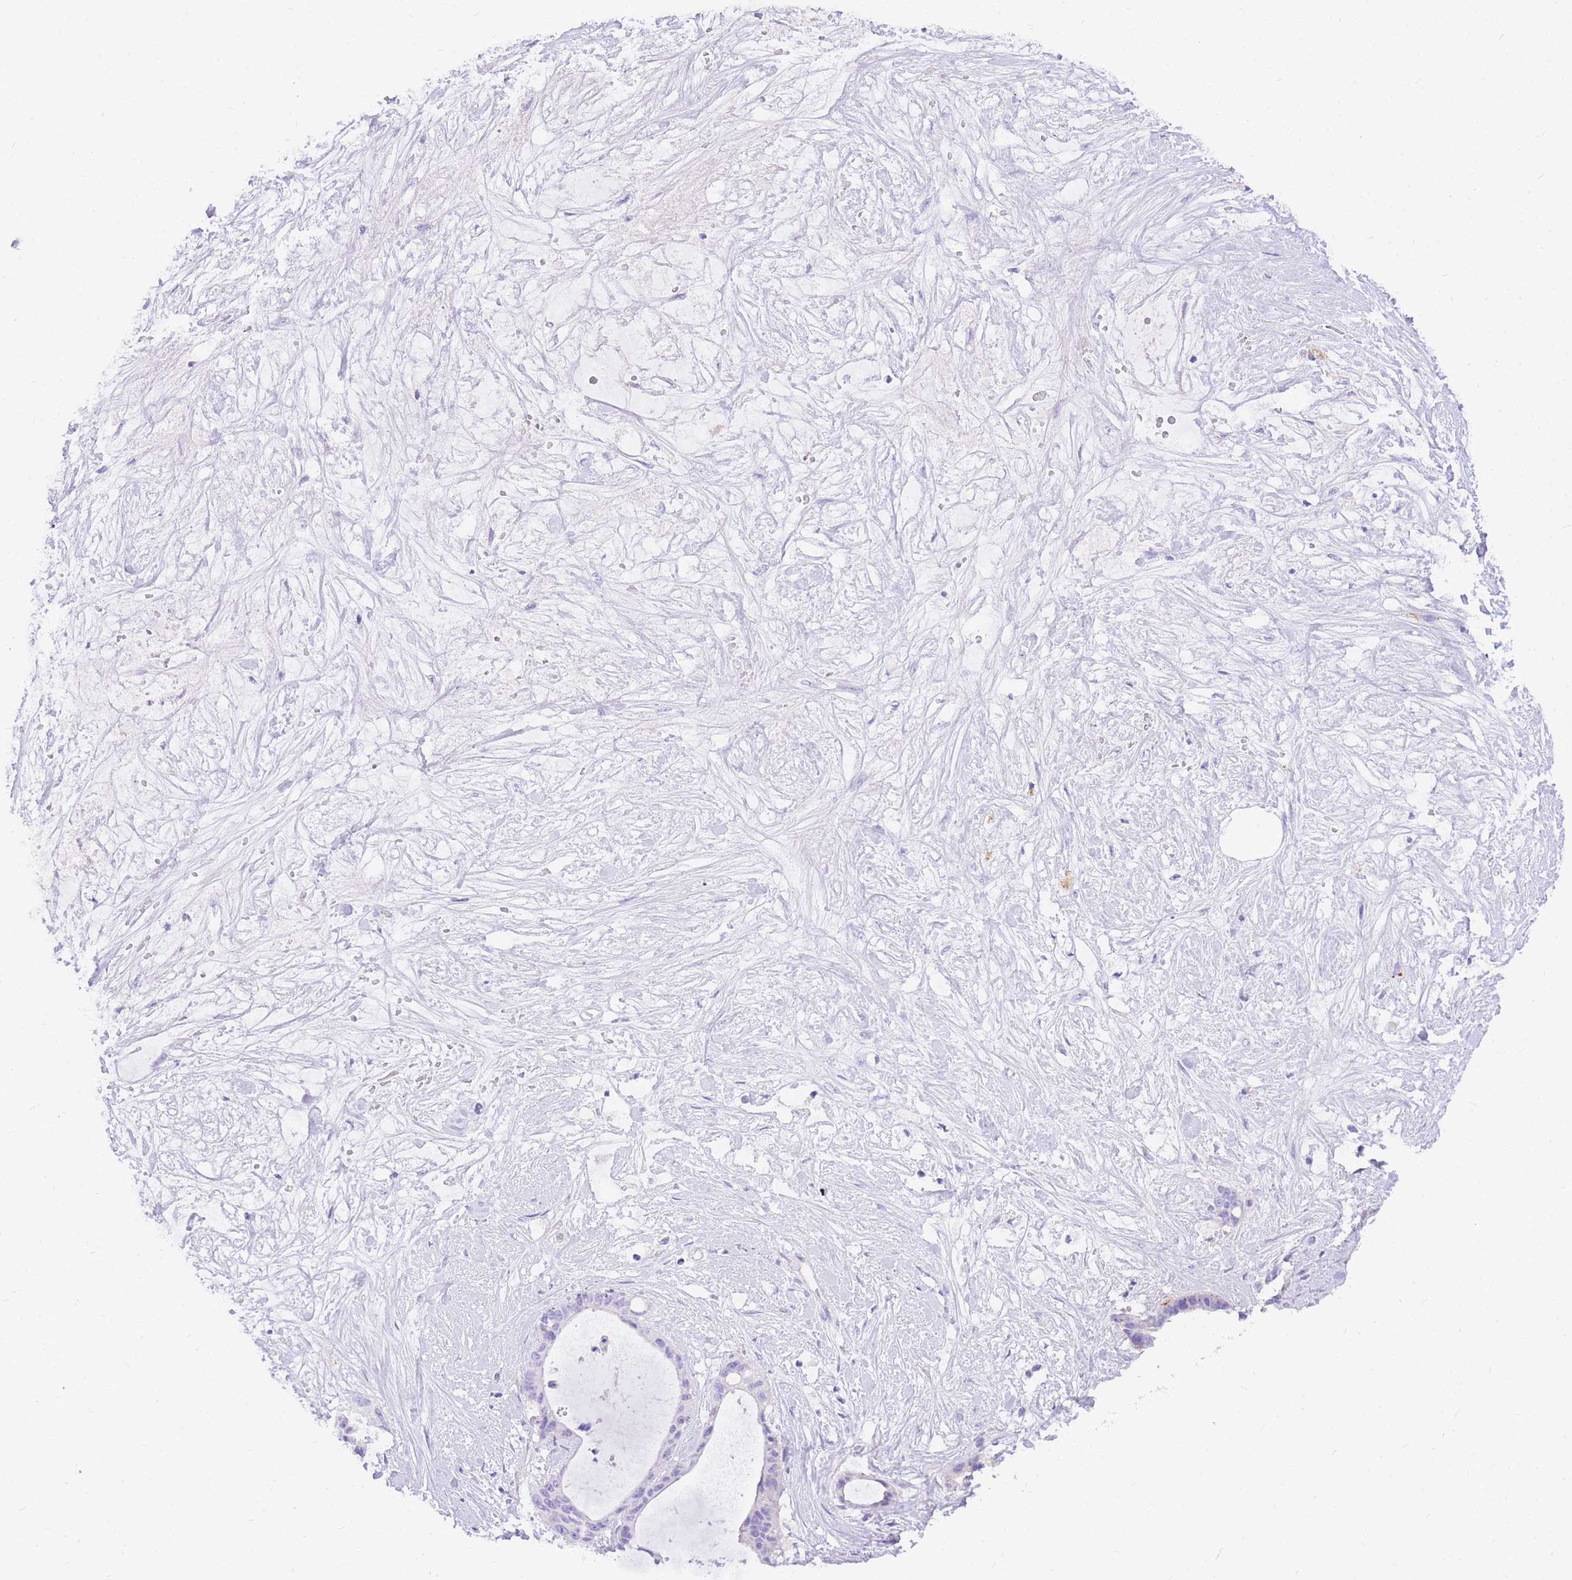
{"staining": {"intensity": "negative", "quantity": "none", "location": "none"}, "tissue": "liver cancer", "cell_type": "Tumor cells", "image_type": "cancer", "snomed": [{"axis": "morphology", "description": "Normal tissue, NOS"}, {"axis": "morphology", "description": "Cholangiocarcinoma"}, {"axis": "topography", "description": "Liver"}, {"axis": "topography", "description": "Peripheral nerve tissue"}], "caption": "Immunohistochemistry of human liver cancer (cholangiocarcinoma) displays no positivity in tumor cells. The staining is performed using DAB brown chromogen with nuclei counter-stained in using hematoxylin.", "gene": "UPK1A", "patient": {"sex": "female", "age": 73}}